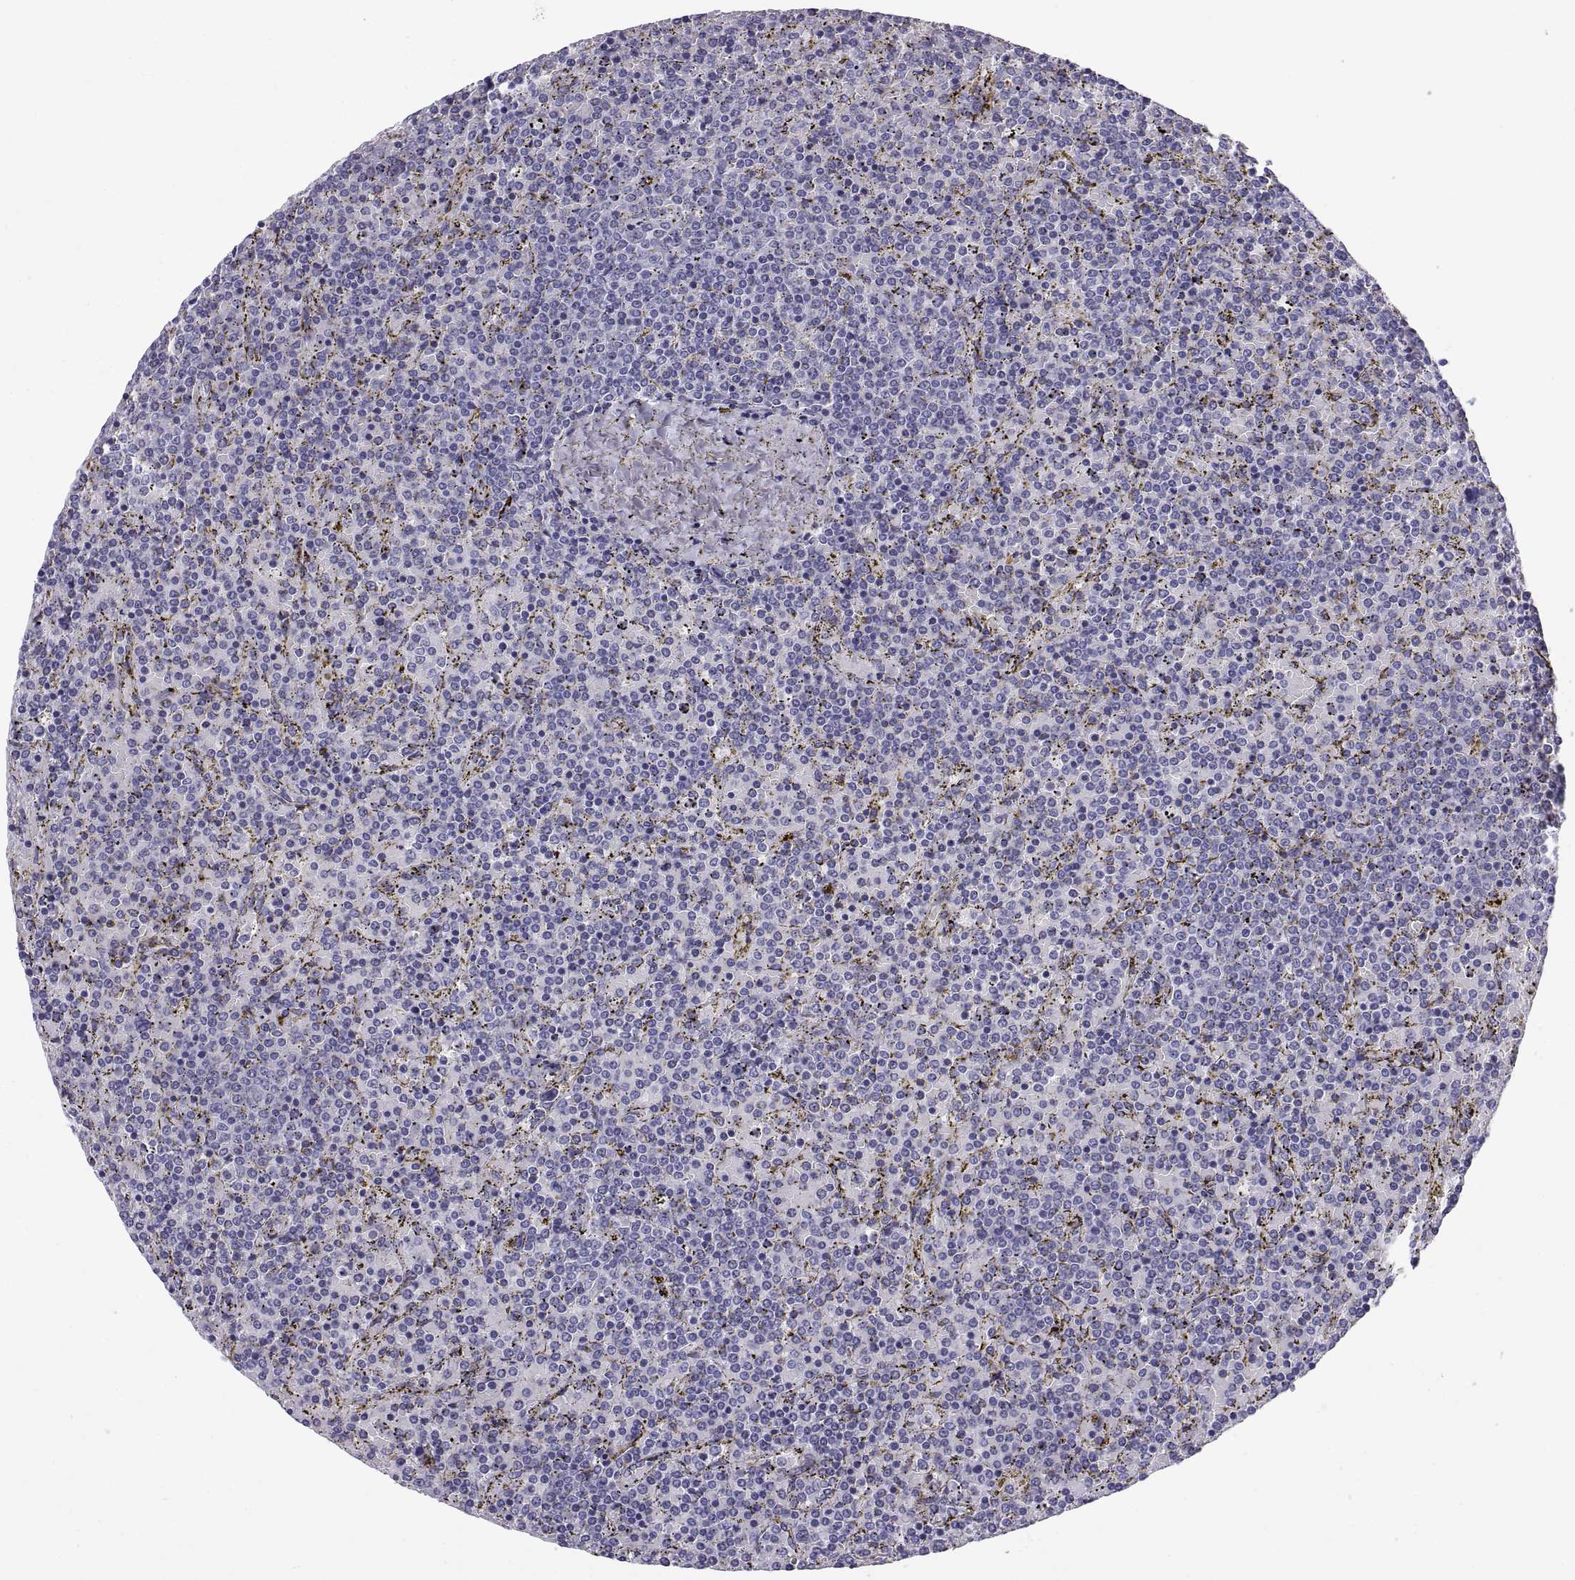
{"staining": {"intensity": "negative", "quantity": "none", "location": "none"}, "tissue": "lymphoma", "cell_type": "Tumor cells", "image_type": "cancer", "snomed": [{"axis": "morphology", "description": "Malignant lymphoma, non-Hodgkin's type, Low grade"}, {"axis": "topography", "description": "Spleen"}], "caption": "Low-grade malignant lymphoma, non-Hodgkin's type was stained to show a protein in brown. There is no significant staining in tumor cells.", "gene": "CT47A10", "patient": {"sex": "female", "age": 77}}